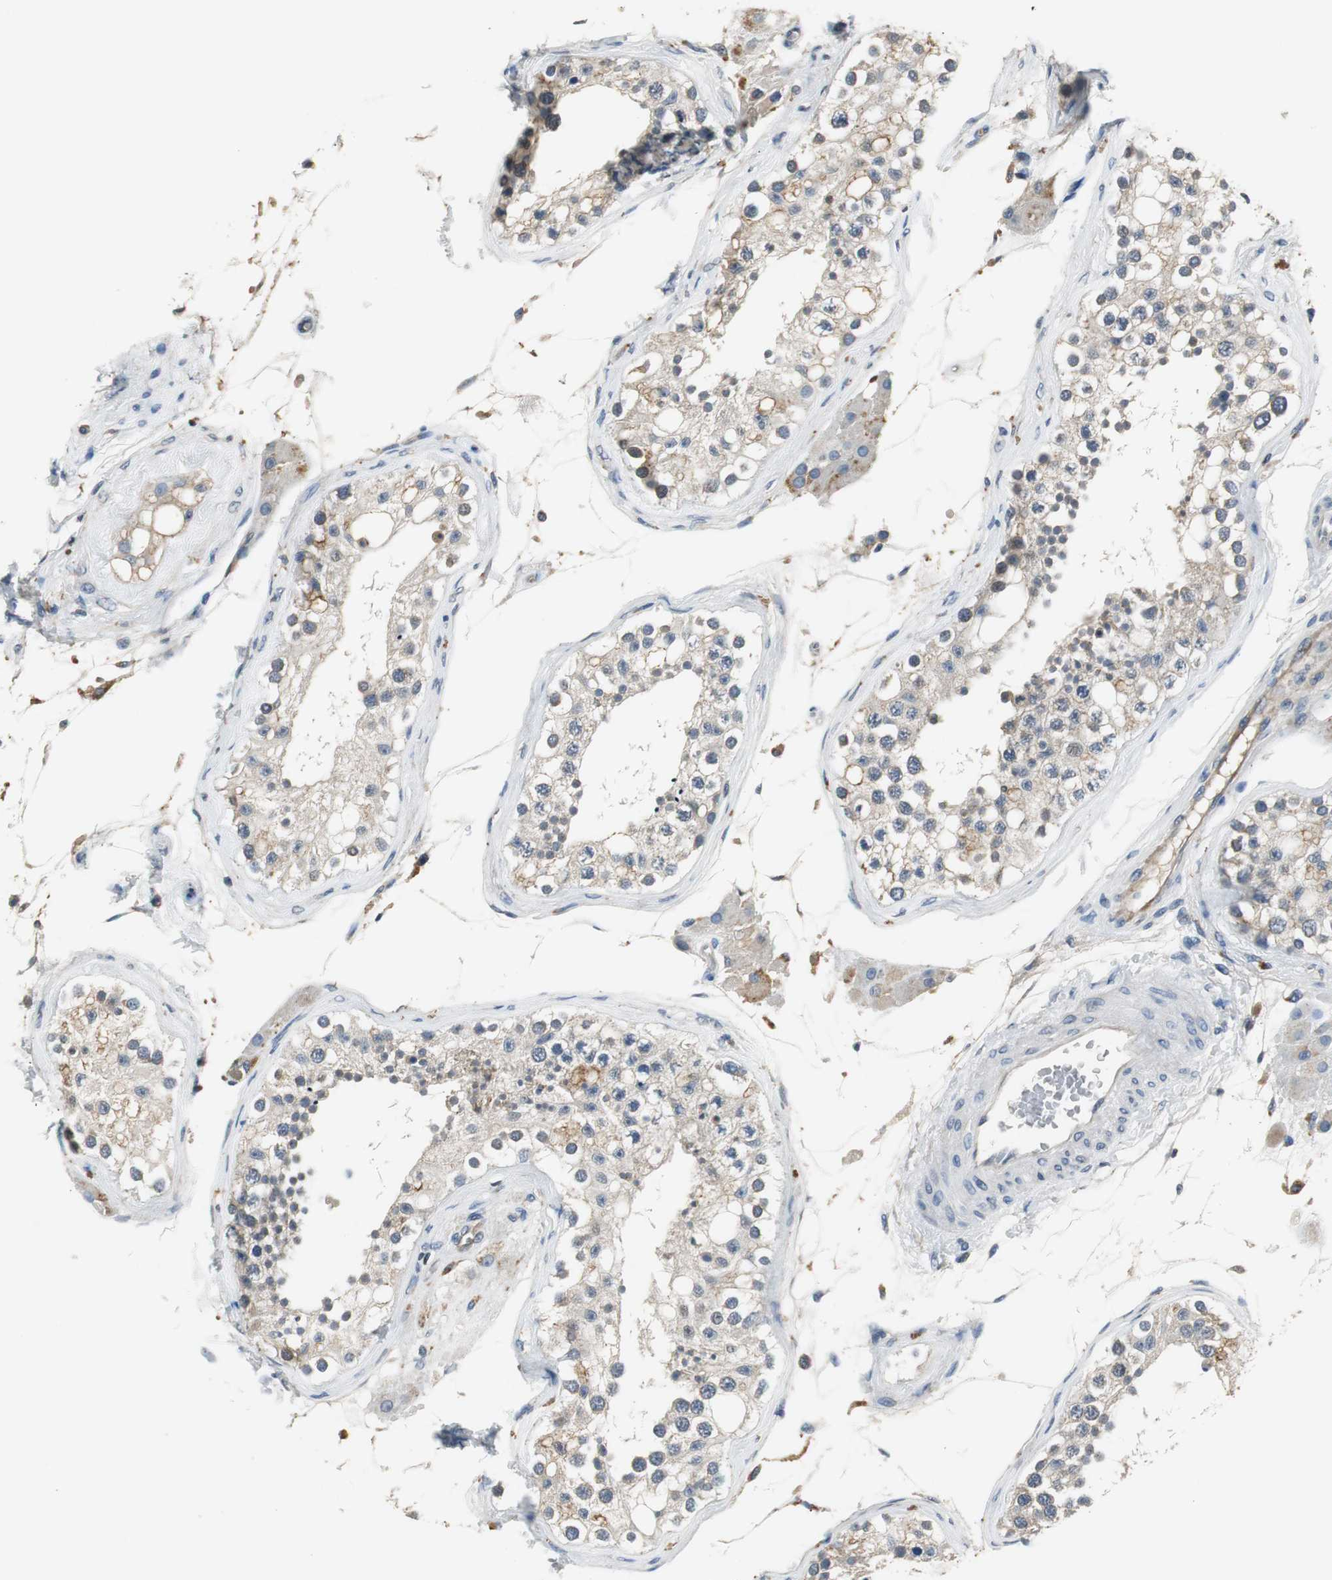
{"staining": {"intensity": "moderate", "quantity": "<25%", "location": "nuclear"}, "tissue": "testis", "cell_type": "Cells in seminiferous ducts", "image_type": "normal", "snomed": [{"axis": "morphology", "description": "Normal tissue, NOS"}, {"axis": "topography", "description": "Testis"}], "caption": "Protein analysis of benign testis reveals moderate nuclear staining in approximately <25% of cells in seminiferous ducts.", "gene": "MTIF2", "patient": {"sex": "male", "age": 68}}